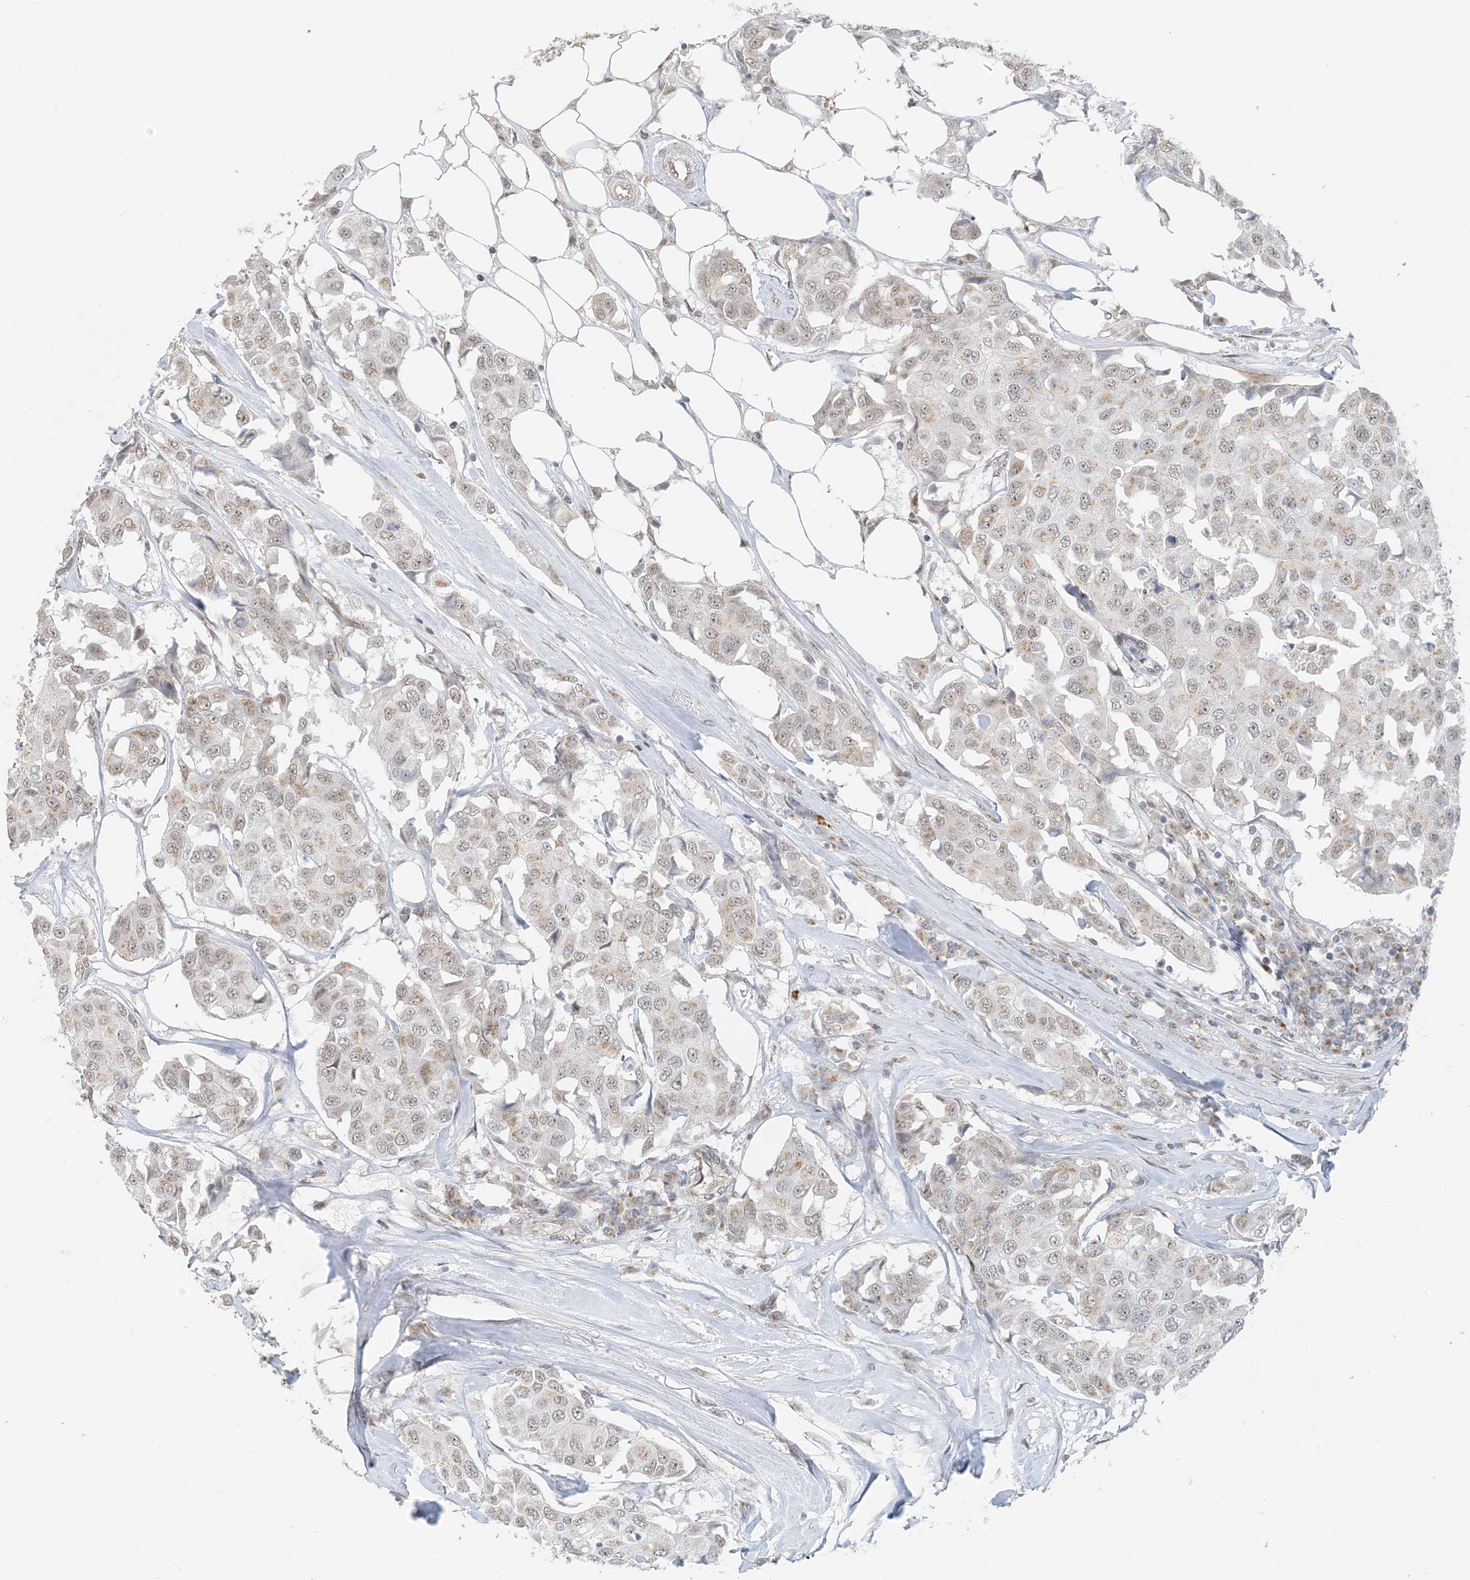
{"staining": {"intensity": "weak", "quantity": "25%-75%", "location": "cytoplasmic/membranous"}, "tissue": "breast cancer", "cell_type": "Tumor cells", "image_type": "cancer", "snomed": [{"axis": "morphology", "description": "Duct carcinoma"}, {"axis": "topography", "description": "Breast"}], "caption": "Breast cancer (infiltrating ductal carcinoma) stained with a brown dye shows weak cytoplasmic/membranous positive positivity in about 25%-75% of tumor cells.", "gene": "ZCCHC4", "patient": {"sex": "female", "age": 80}}